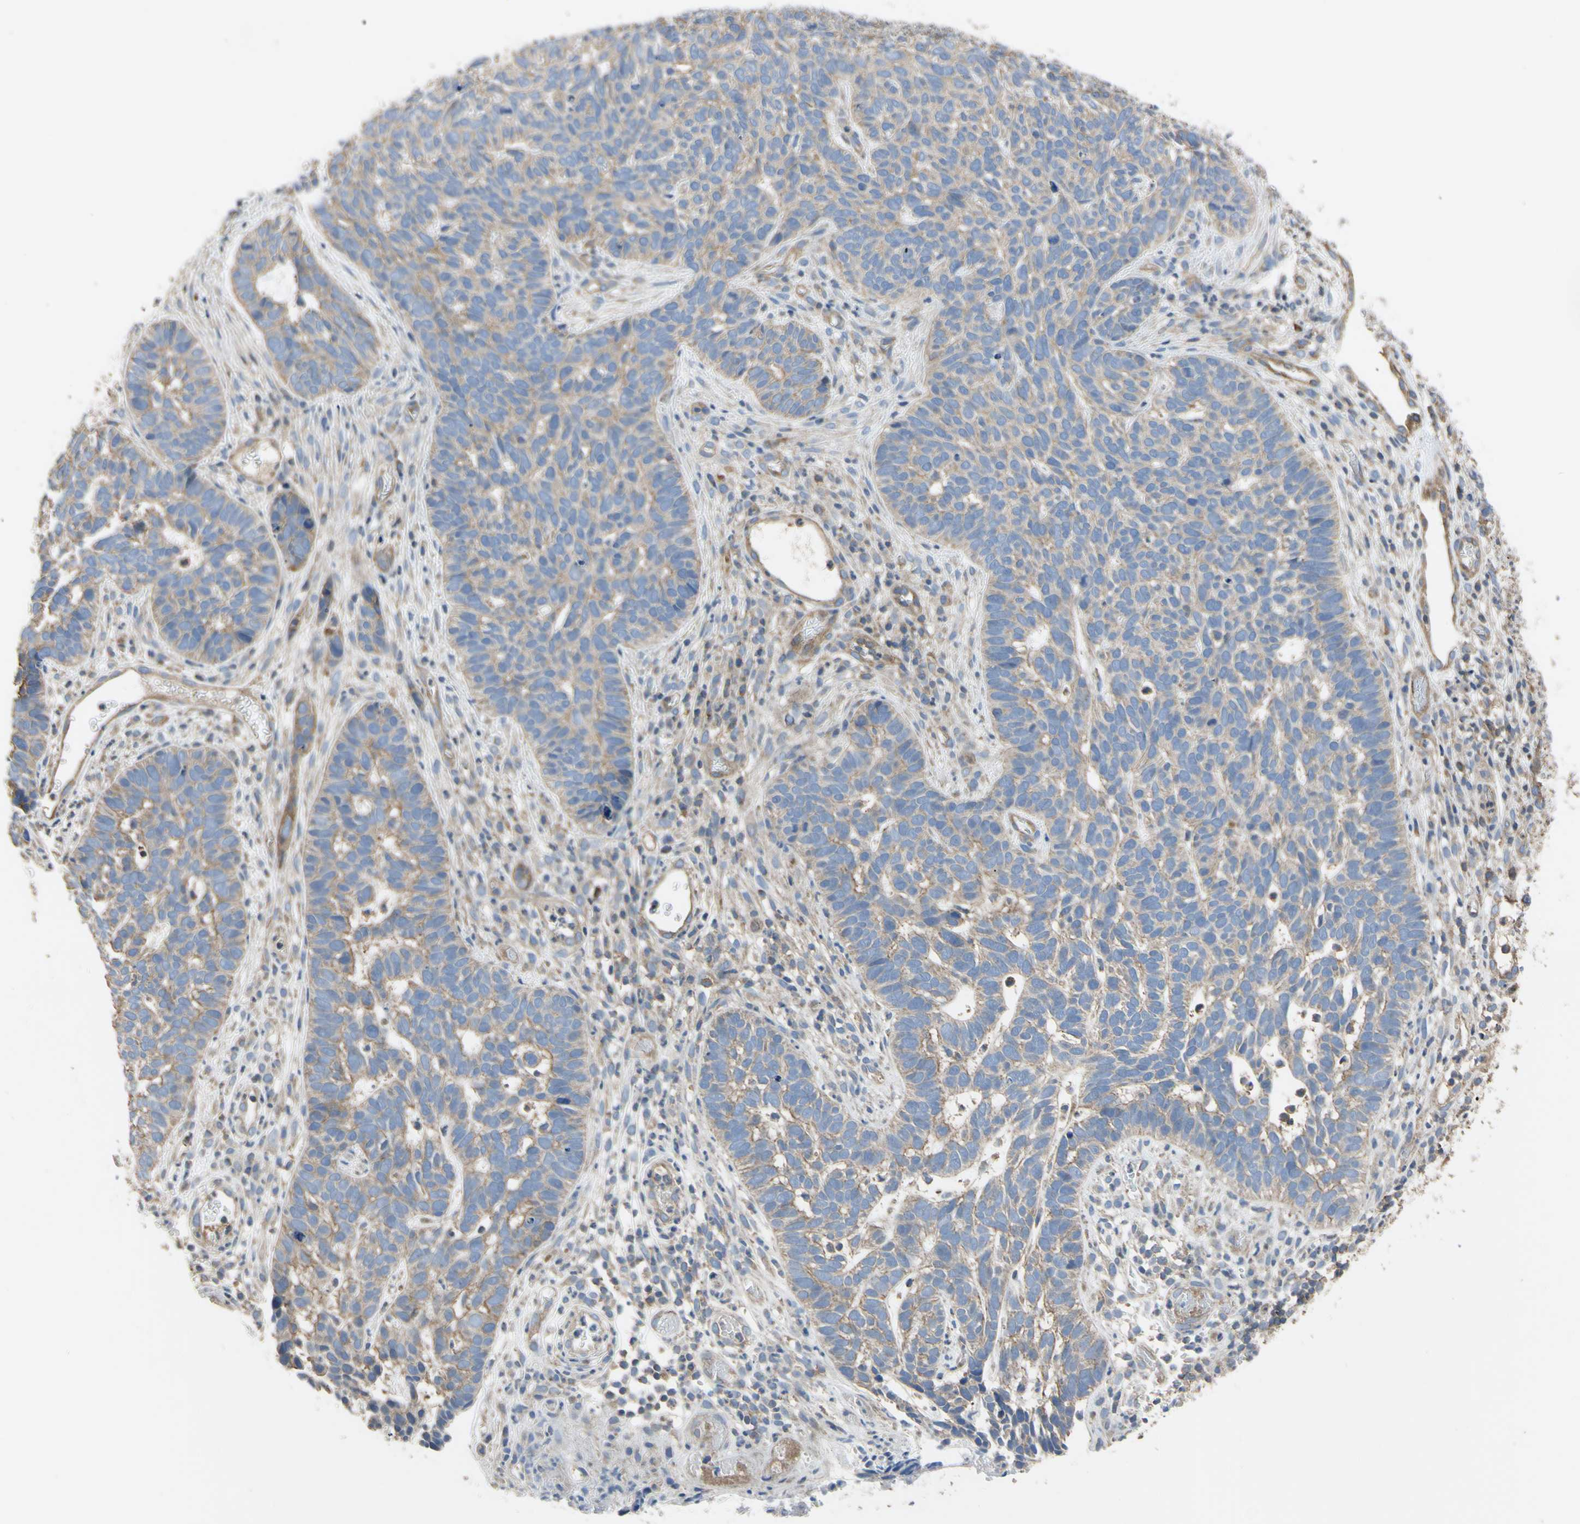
{"staining": {"intensity": "weak", "quantity": ">75%", "location": "cytoplasmic/membranous"}, "tissue": "skin cancer", "cell_type": "Tumor cells", "image_type": "cancer", "snomed": [{"axis": "morphology", "description": "Basal cell carcinoma"}, {"axis": "topography", "description": "Skin"}], "caption": "Skin cancer (basal cell carcinoma) stained with a brown dye reveals weak cytoplasmic/membranous positive staining in about >75% of tumor cells.", "gene": "BECN1", "patient": {"sex": "male", "age": 87}}